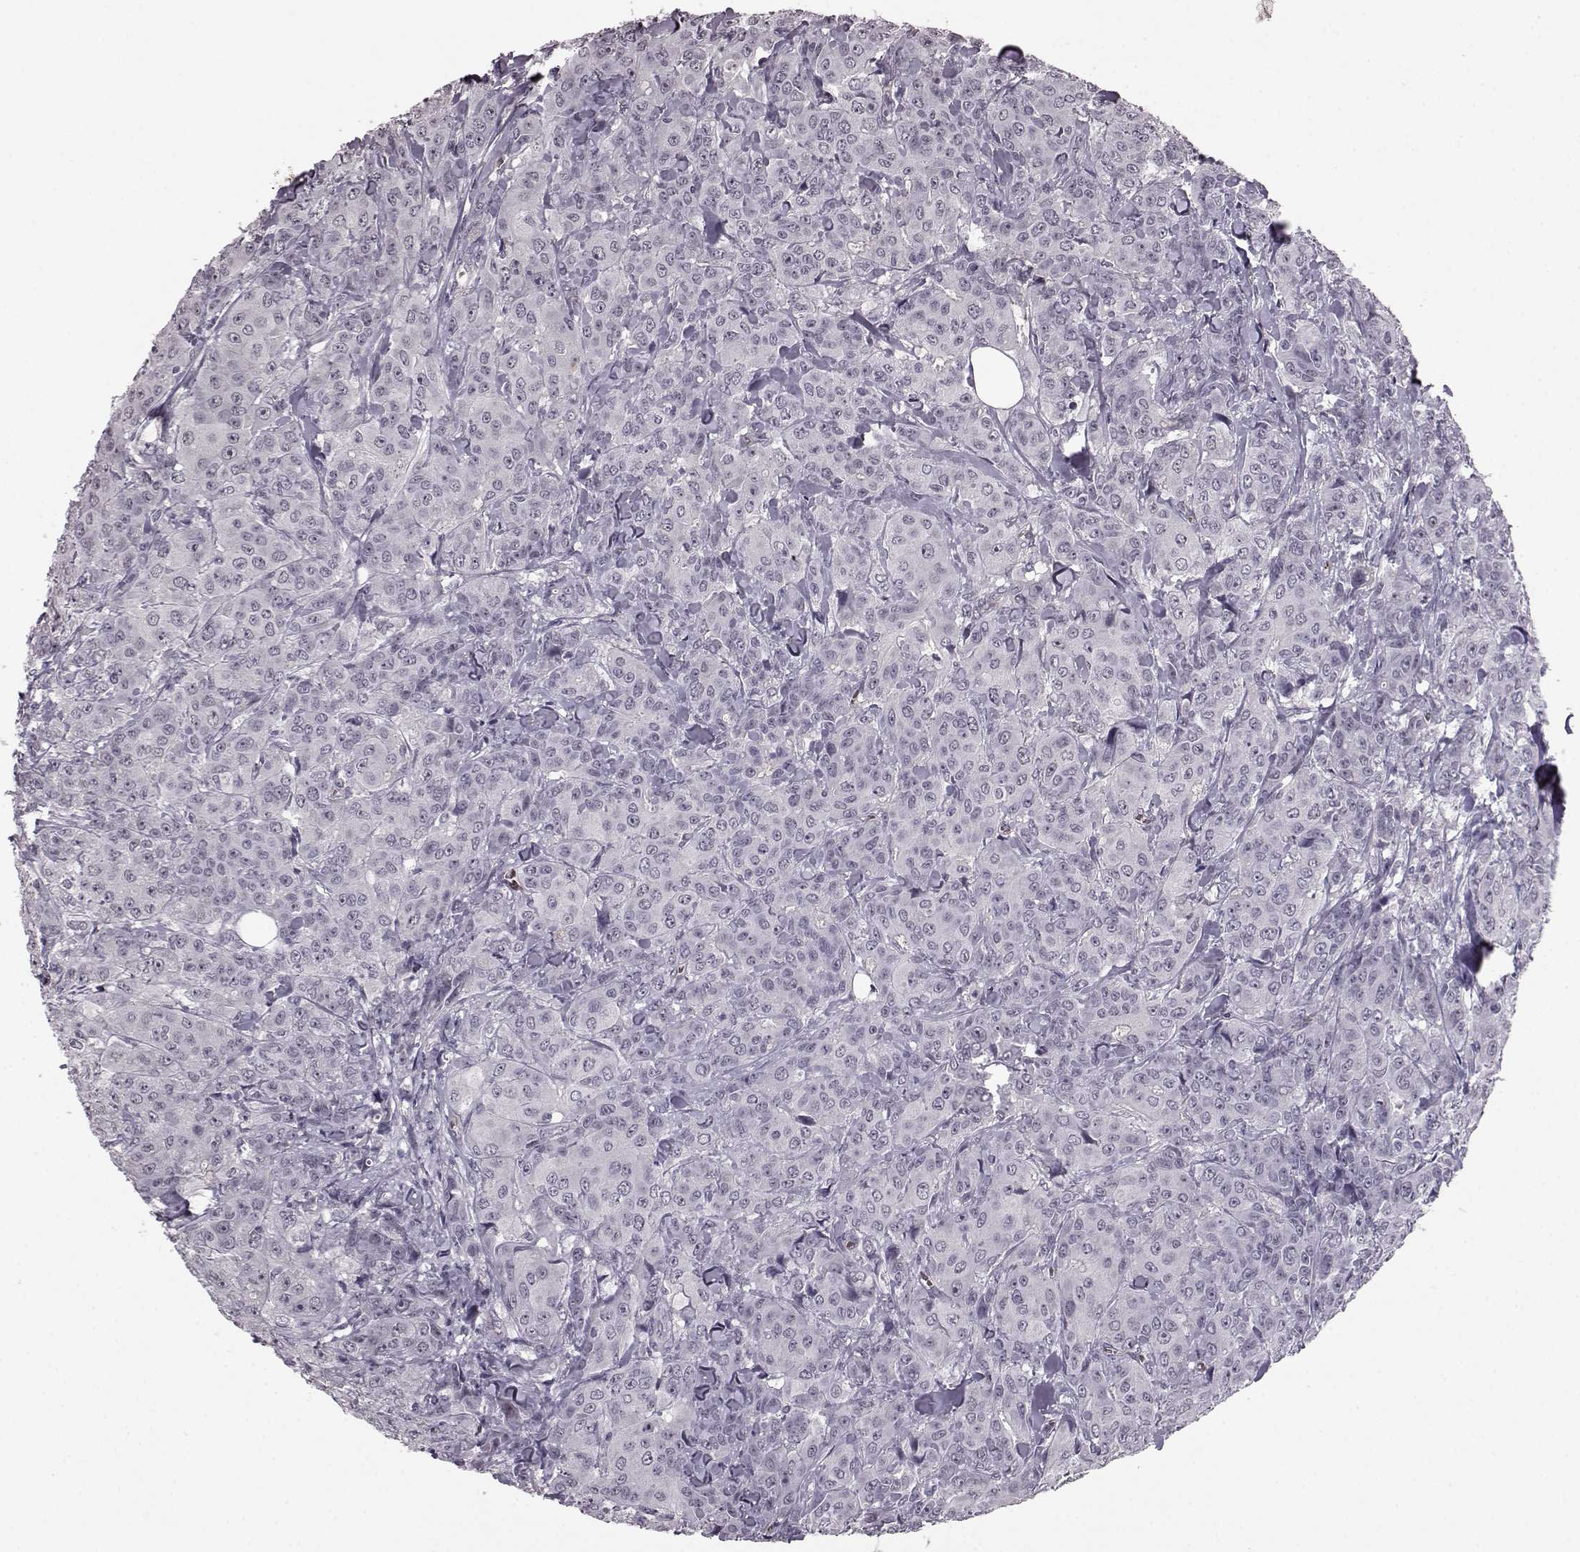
{"staining": {"intensity": "negative", "quantity": "none", "location": "none"}, "tissue": "breast cancer", "cell_type": "Tumor cells", "image_type": "cancer", "snomed": [{"axis": "morphology", "description": "Duct carcinoma"}, {"axis": "topography", "description": "Breast"}], "caption": "IHC histopathology image of neoplastic tissue: human invasive ductal carcinoma (breast) stained with DAB shows no significant protein expression in tumor cells. (DAB immunohistochemistry with hematoxylin counter stain).", "gene": "PROP1", "patient": {"sex": "female", "age": 43}}